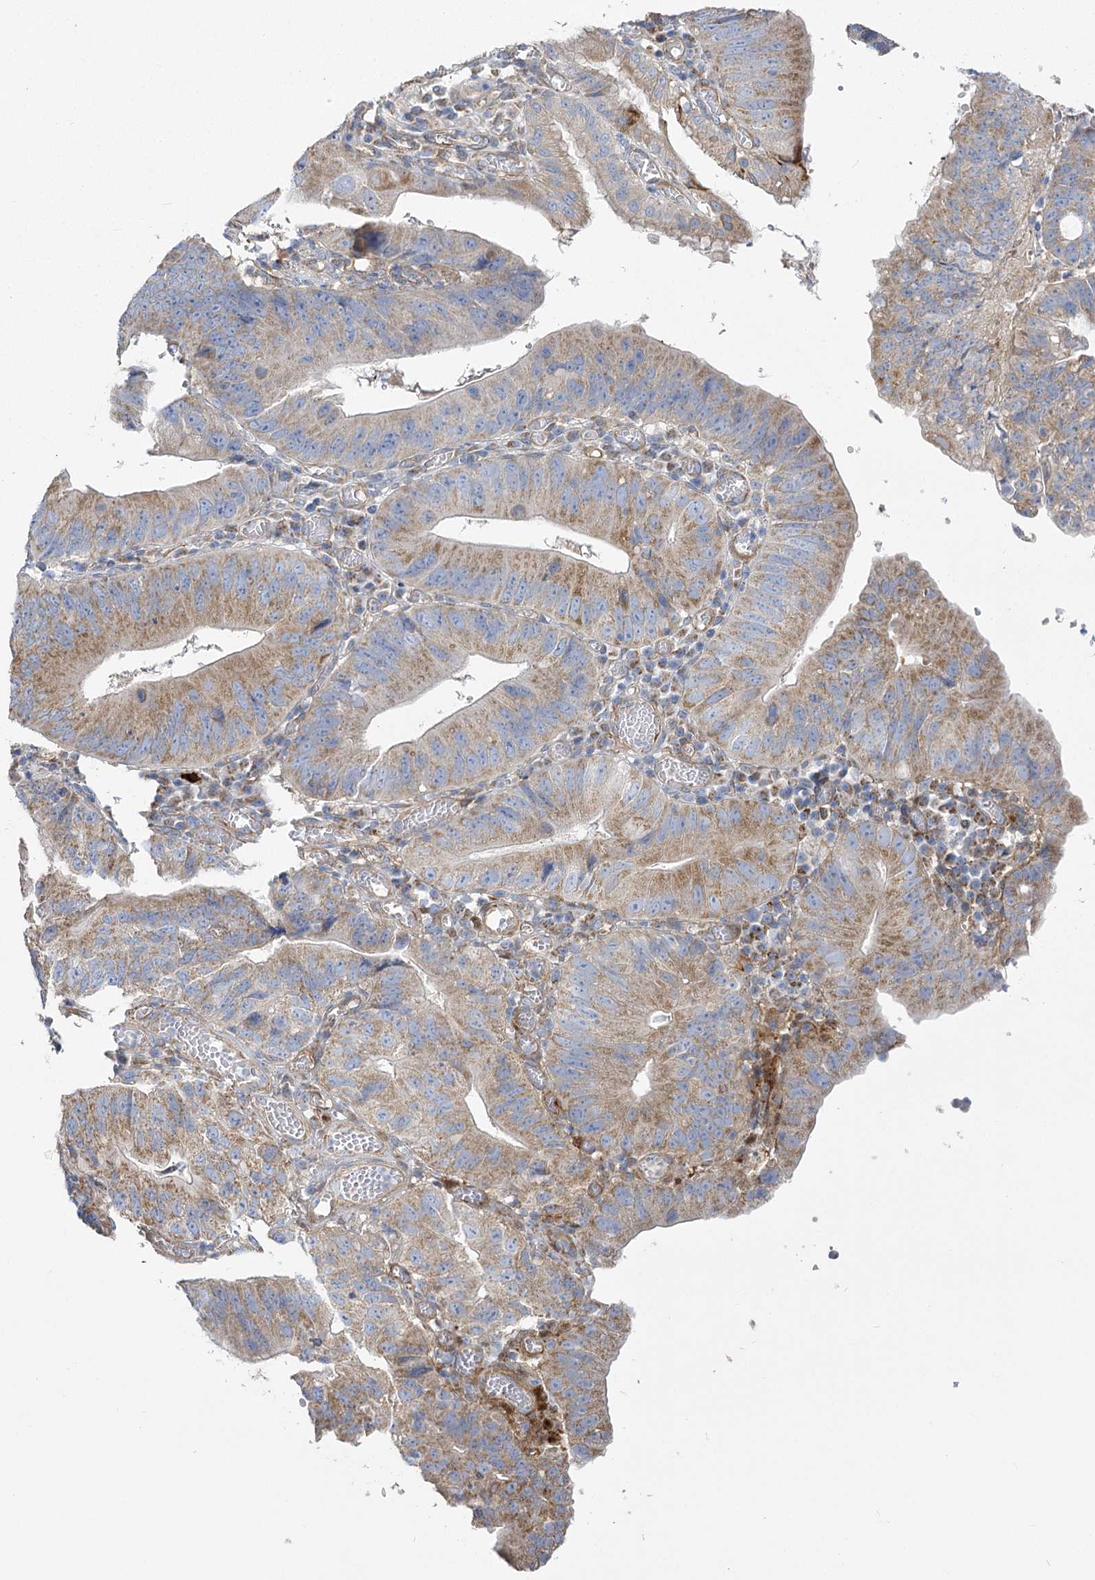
{"staining": {"intensity": "moderate", "quantity": ">75%", "location": "cytoplasmic/membranous"}, "tissue": "stomach cancer", "cell_type": "Tumor cells", "image_type": "cancer", "snomed": [{"axis": "morphology", "description": "Adenocarcinoma, NOS"}, {"axis": "topography", "description": "Stomach"}], "caption": "The histopathology image shows immunohistochemical staining of adenocarcinoma (stomach). There is moderate cytoplasmic/membranous positivity is seen in approximately >75% of tumor cells.", "gene": "RMDN2", "patient": {"sex": "male", "age": 59}}